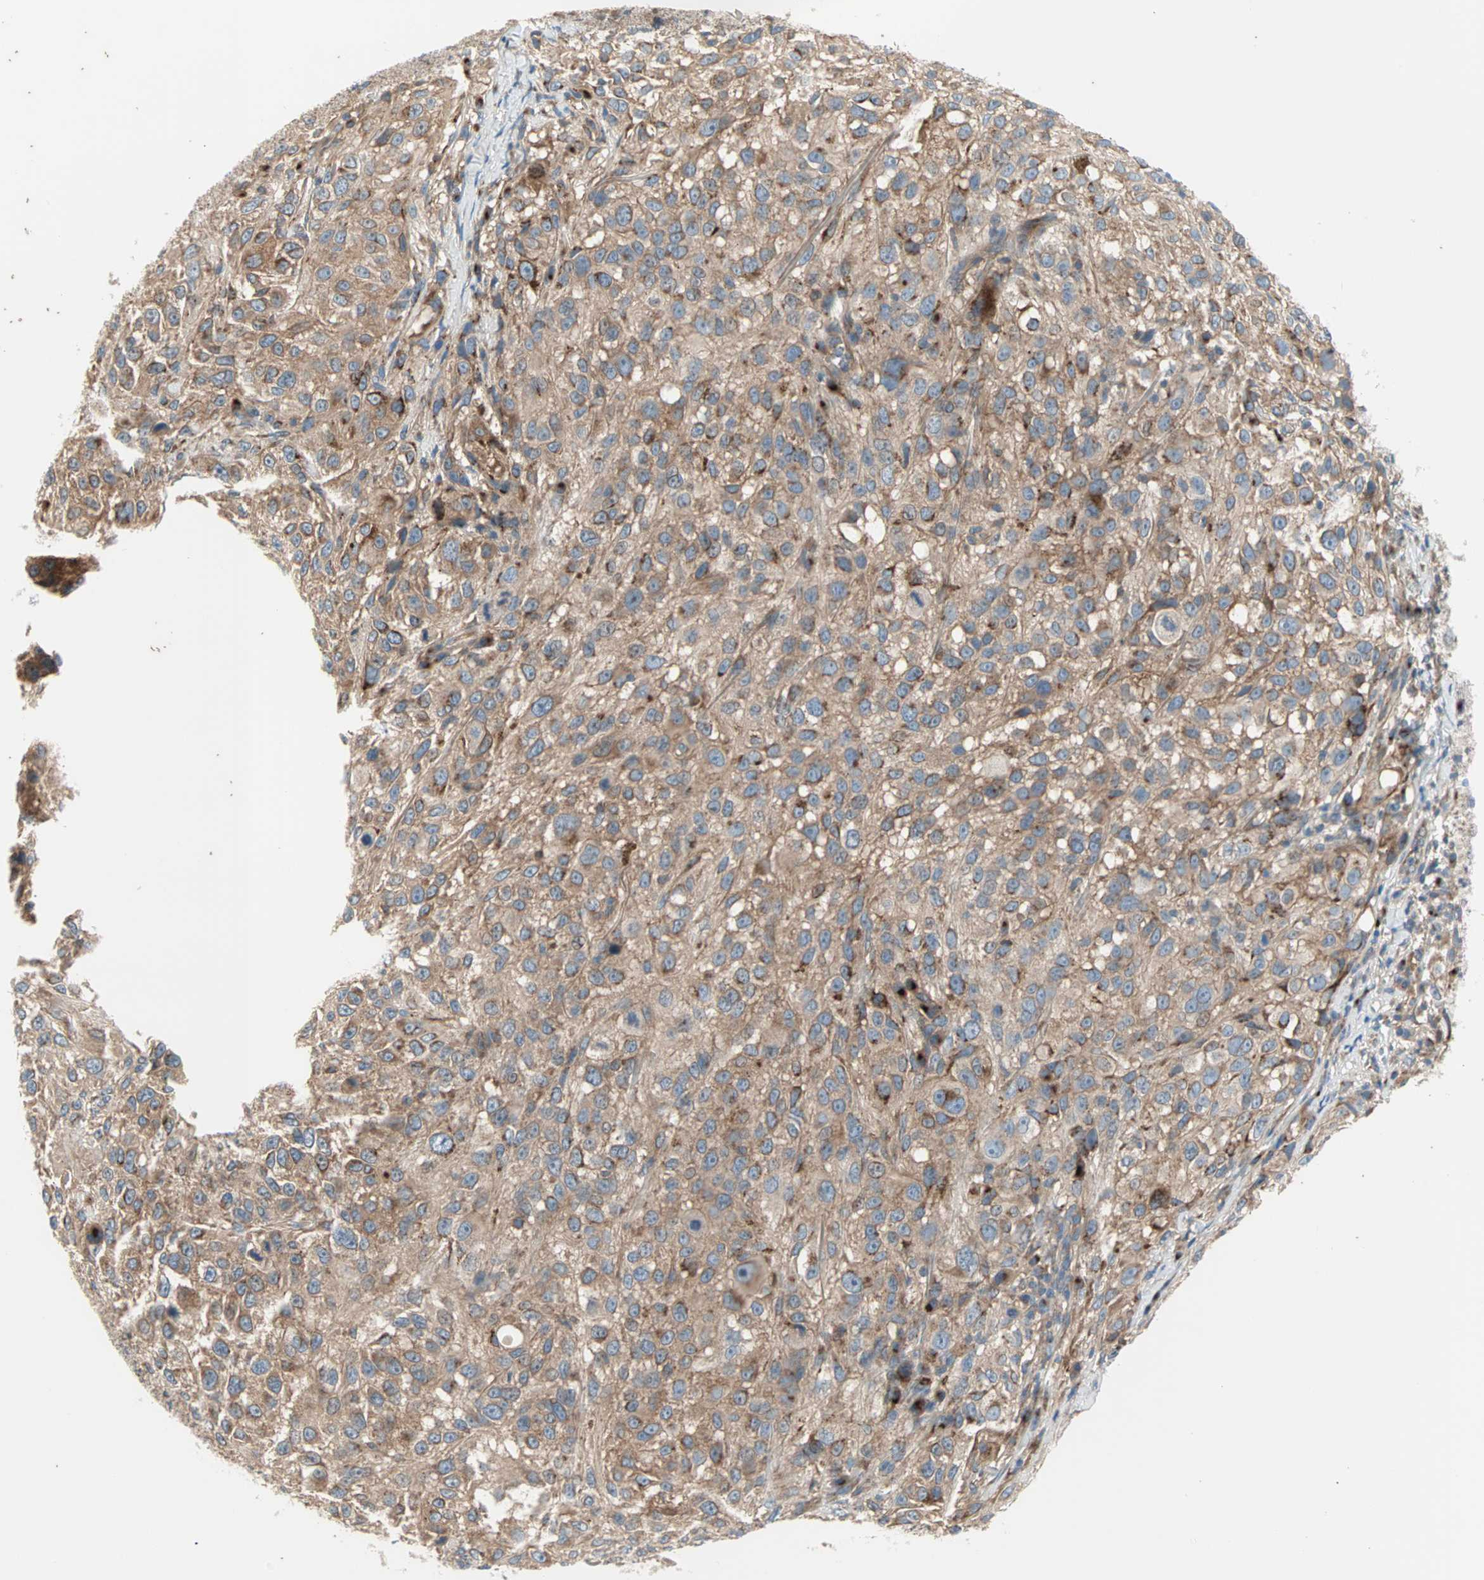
{"staining": {"intensity": "moderate", "quantity": ">75%", "location": "cytoplasmic/membranous"}, "tissue": "melanoma", "cell_type": "Tumor cells", "image_type": "cancer", "snomed": [{"axis": "morphology", "description": "Necrosis, NOS"}, {"axis": "morphology", "description": "Malignant melanoma, NOS"}, {"axis": "topography", "description": "Skin"}], "caption": "A brown stain highlights moderate cytoplasmic/membranous staining of a protein in human melanoma tumor cells. (Brightfield microscopy of DAB IHC at high magnification).", "gene": "PDE8A", "patient": {"sex": "female", "age": 87}}